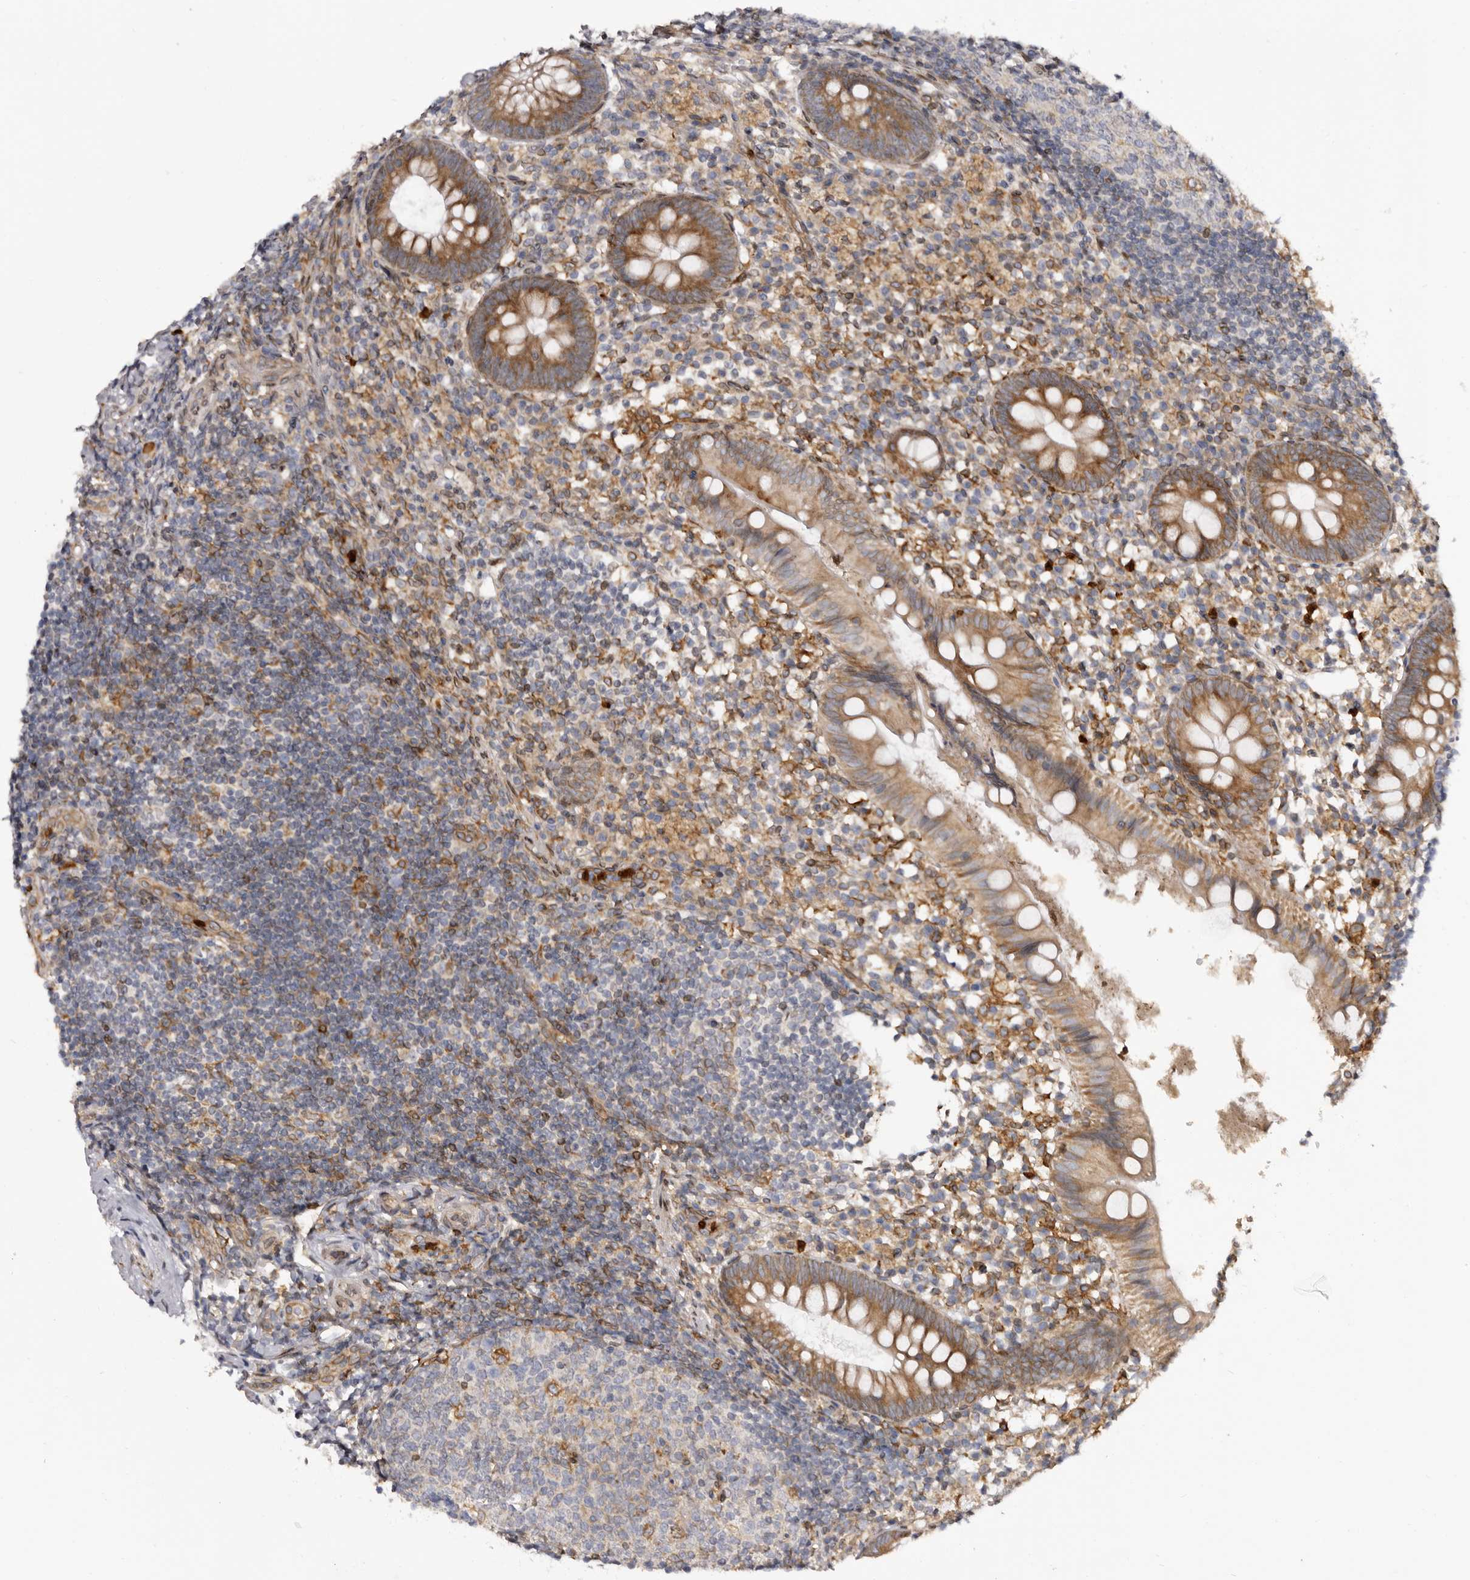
{"staining": {"intensity": "moderate", "quantity": ">75%", "location": "cytoplasmic/membranous"}, "tissue": "appendix", "cell_type": "Glandular cells", "image_type": "normal", "snomed": [{"axis": "morphology", "description": "Normal tissue, NOS"}, {"axis": "topography", "description": "Appendix"}], "caption": "Benign appendix reveals moderate cytoplasmic/membranous expression in approximately >75% of glandular cells, visualized by immunohistochemistry.", "gene": "C4orf3", "patient": {"sex": "female", "age": 20}}